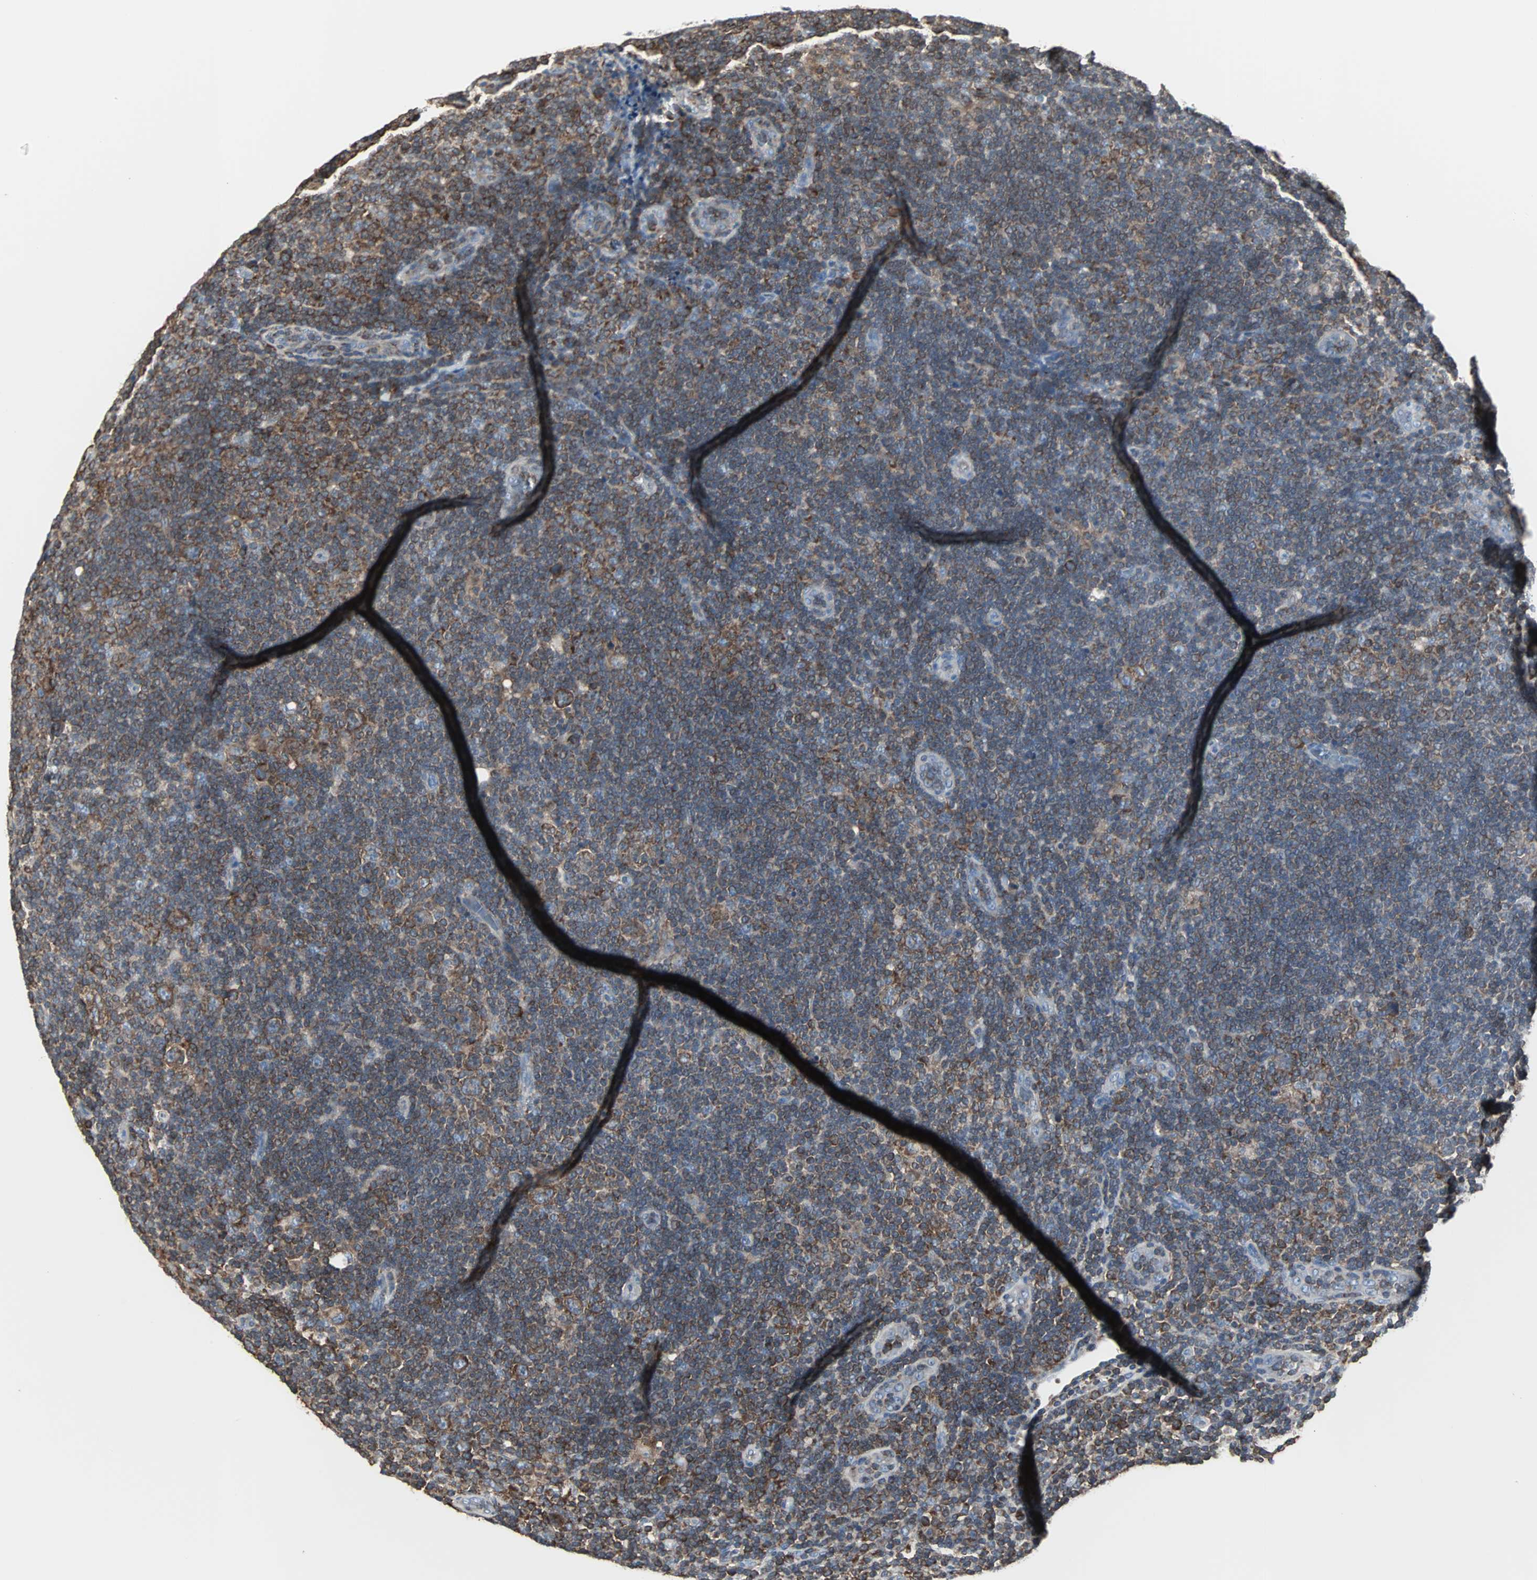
{"staining": {"intensity": "moderate", "quantity": ">75%", "location": "cytoplasmic/membranous"}, "tissue": "lymphoma", "cell_type": "Tumor cells", "image_type": "cancer", "snomed": [{"axis": "morphology", "description": "Hodgkin's disease, NOS"}, {"axis": "topography", "description": "Lymph node"}], "caption": "Protein expression by immunohistochemistry reveals moderate cytoplasmic/membranous positivity in approximately >75% of tumor cells in Hodgkin's disease.", "gene": "LRRFIP1", "patient": {"sex": "female", "age": 57}}